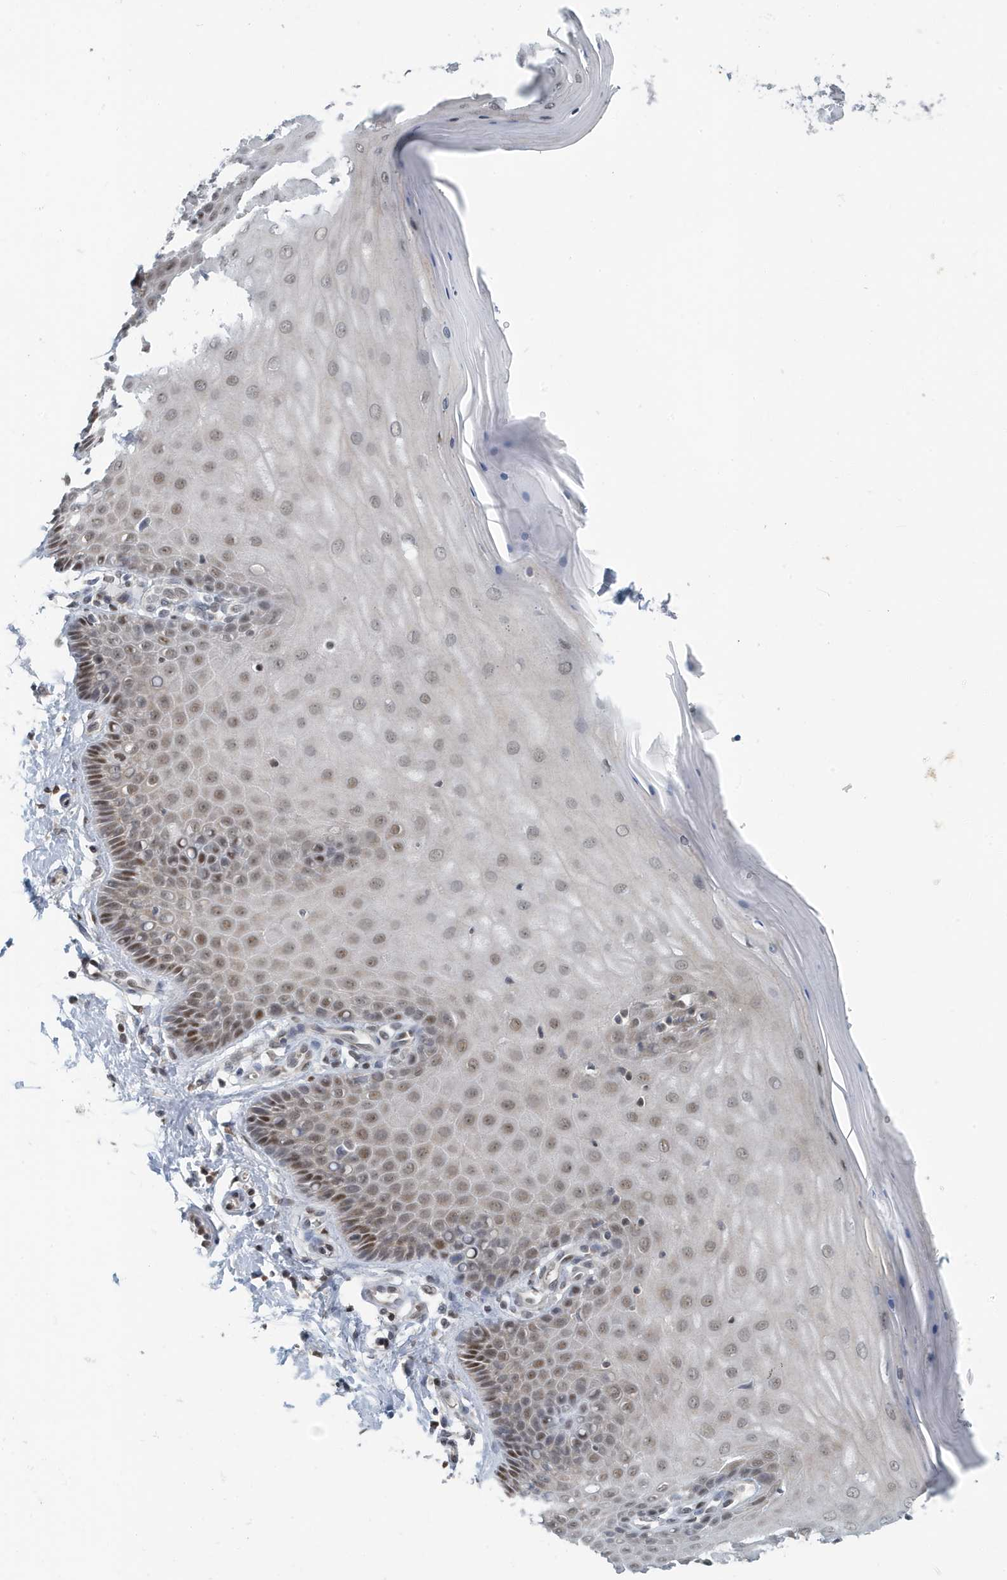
{"staining": {"intensity": "moderate", "quantity": ">75%", "location": "nuclear"}, "tissue": "cervix", "cell_type": "Glandular cells", "image_type": "normal", "snomed": [{"axis": "morphology", "description": "Normal tissue, NOS"}, {"axis": "topography", "description": "Cervix"}], "caption": "This is a micrograph of IHC staining of unremarkable cervix, which shows moderate positivity in the nuclear of glandular cells.", "gene": "KIF15", "patient": {"sex": "female", "age": 55}}